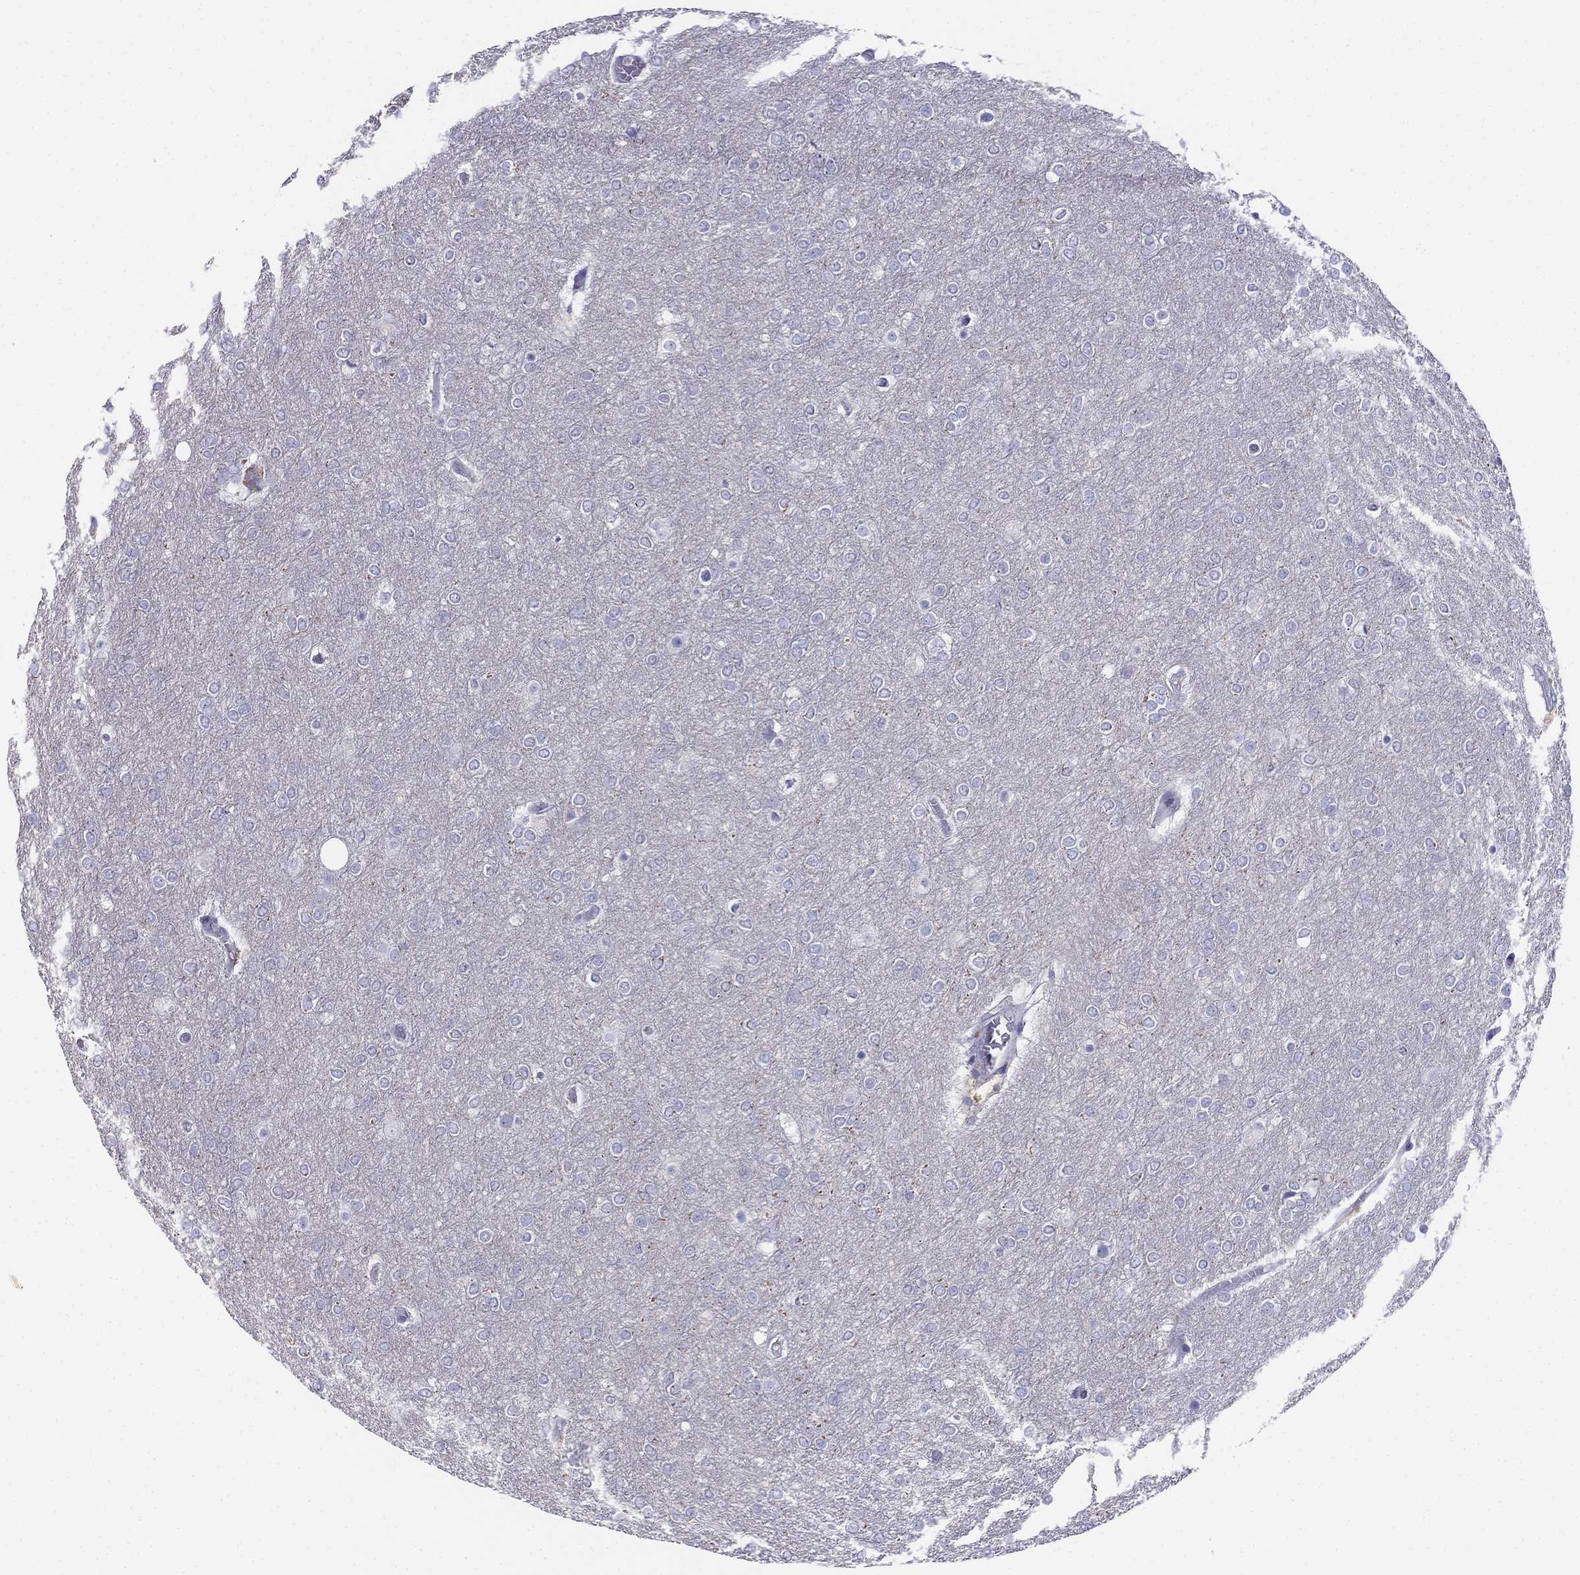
{"staining": {"intensity": "negative", "quantity": "none", "location": "none"}, "tissue": "glioma", "cell_type": "Tumor cells", "image_type": "cancer", "snomed": [{"axis": "morphology", "description": "Glioma, malignant, High grade"}, {"axis": "topography", "description": "Brain"}], "caption": "IHC photomicrograph of glioma stained for a protein (brown), which displays no staining in tumor cells. (Brightfield microscopy of DAB immunohistochemistry (IHC) at high magnification).", "gene": "ALOXE3", "patient": {"sex": "female", "age": 61}}